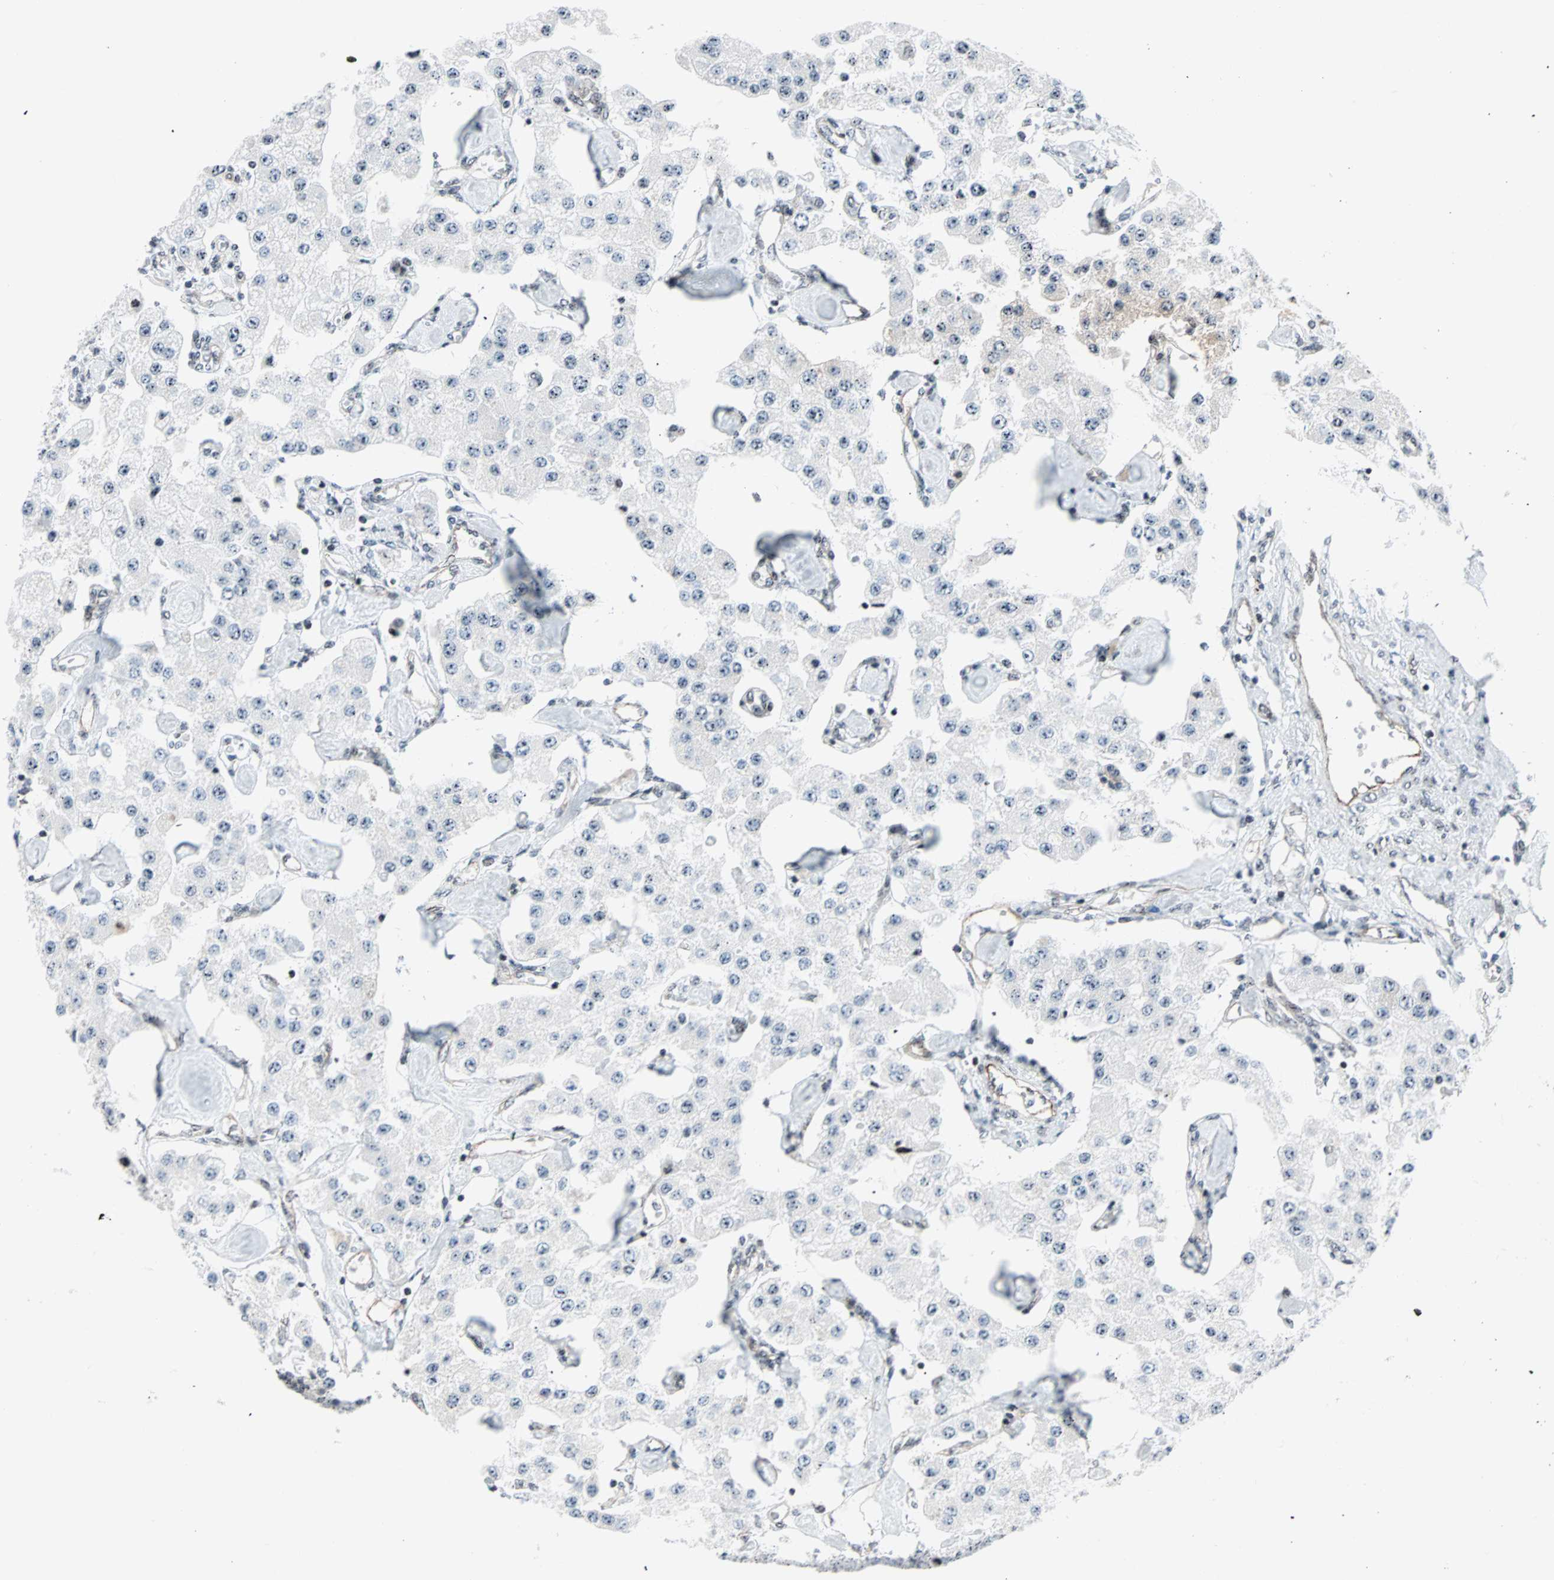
{"staining": {"intensity": "negative", "quantity": "none", "location": "none"}, "tissue": "carcinoid", "cell_type": "Tumor cells", "image_type": "cancer", "snomed": [{"axis": "morphology", "description": "Carcinoid, malignant, NOS"}, {"axis": "topography", "description": "Pancreas"}], "caption": "High magnification brightfield microscopy of carcinoid stained with DAB (brown) and counterstained with hematoxylin (blue): tumor cells show no significant expression.", "gene": "CENPA", "patient": {"sex": "male", "age": 41}}